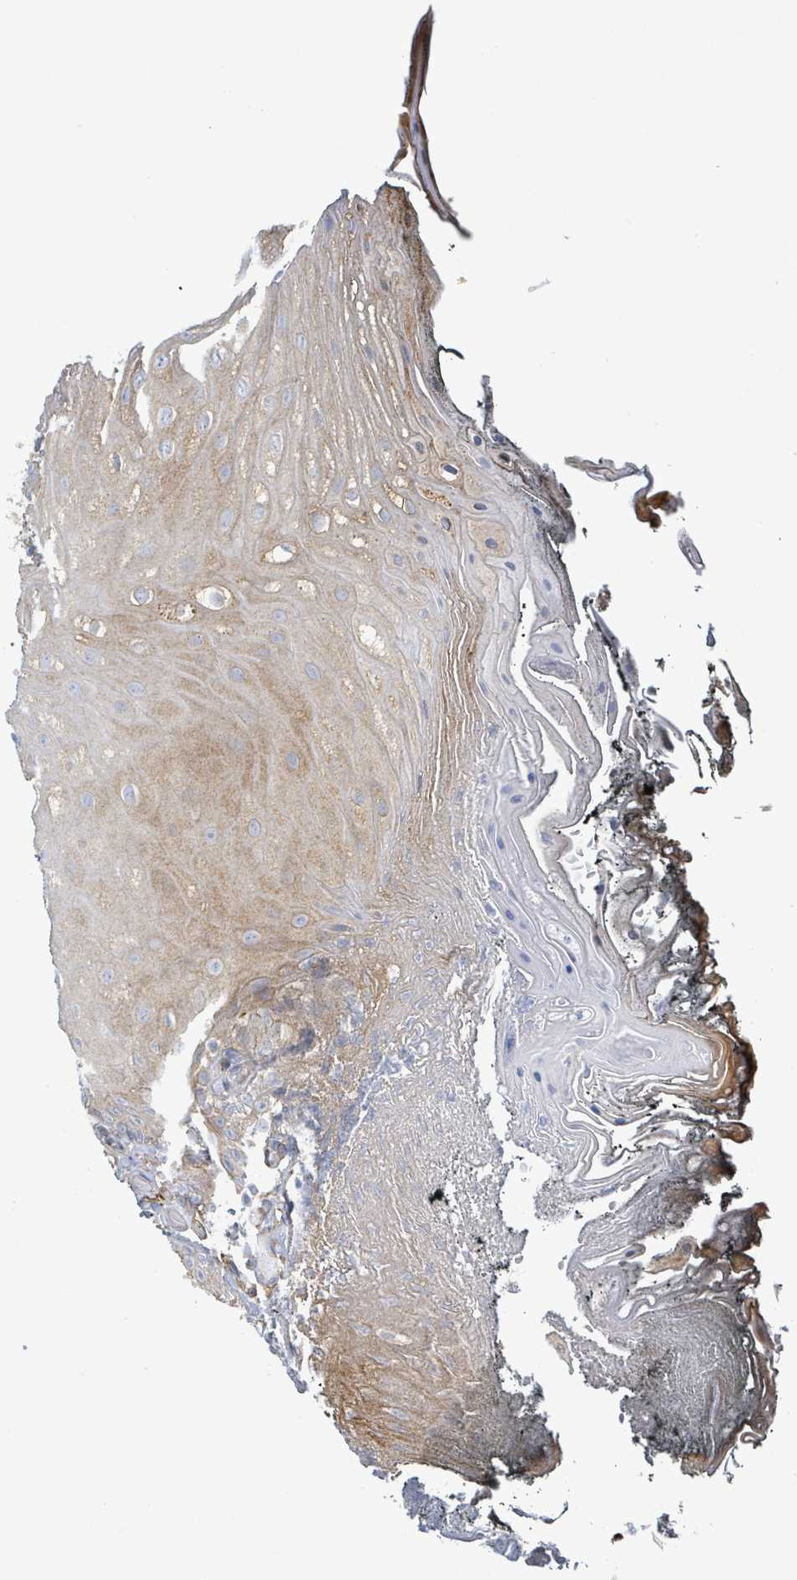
{"staining": {"intensity": "moderate", "quantity": "25%-75%", "location": "cytoplasmic/membranous"}, "tissue": "oral mucosa", "cell_type": "Squamous epithelial cells", "image_type": "normal", "snomed": [{"axis": "morphology", "description": "Normal tissue, NOS"}, {"axis": "morphology", "description": "Squamous cell carcinoma, NOS"}, {"axis": "topography", "description": "Oral tissue"}, {"axis": "topography", "description": "Head-Neck"}], "caption": "Approximately 25%-75% of squamous epithelial cells in benign human oral mucosa demonstrate moderate cytoplasmic/membranous protein expression as visualized by brown immunohistochemical staining.", "gene": "EGFL7", "patient": {"sex": "female", "age": 81}}